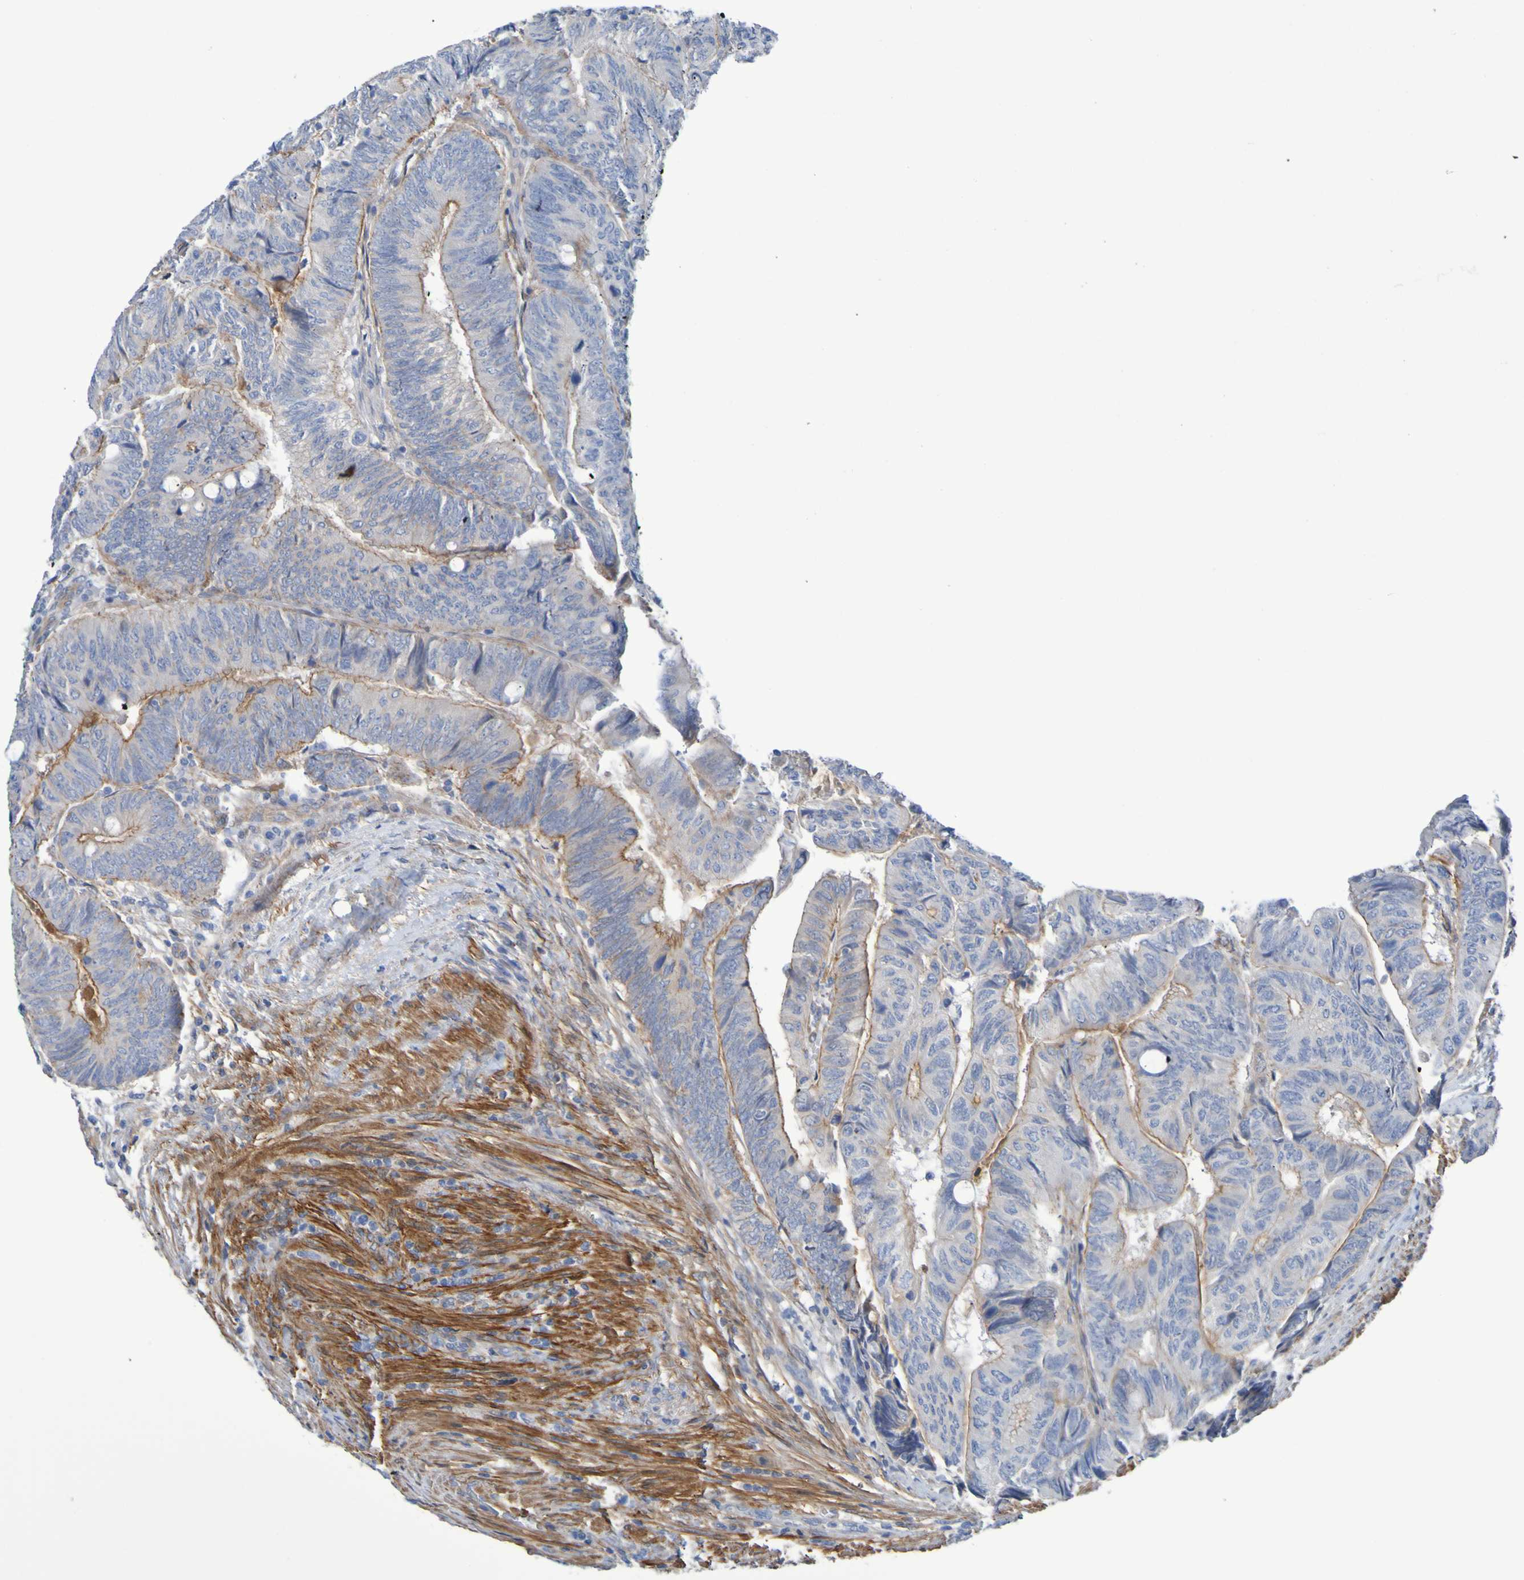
{"staining": {"intensity": "moderate", "quantity": "25%-75%", "location": "cytoplasmic/membranous"}, "tissue": "colorectal cancer", "cell_type": "Tumor cells", "image_type": "cancer", "snomed": [{"axis": "morphology", "description": "Normal tissue, NOS"}, {"axis": "morphology", "description": "Adenocarcinoma, NOS"}, {"axis": "topography", "description": "Rectum"}, {"axis": "topography", "description": "Peripheral nerve tissue"}], "caption": "An immunohistochemistry histopathology image of neoplastic tissue is shown. Protein staining in brown labels moderate cytoplasmic/membranous positivity in colorectal cancer within tumor cells.", "gene": "LPP", "patient": {"sex": "male", "age": 92}}